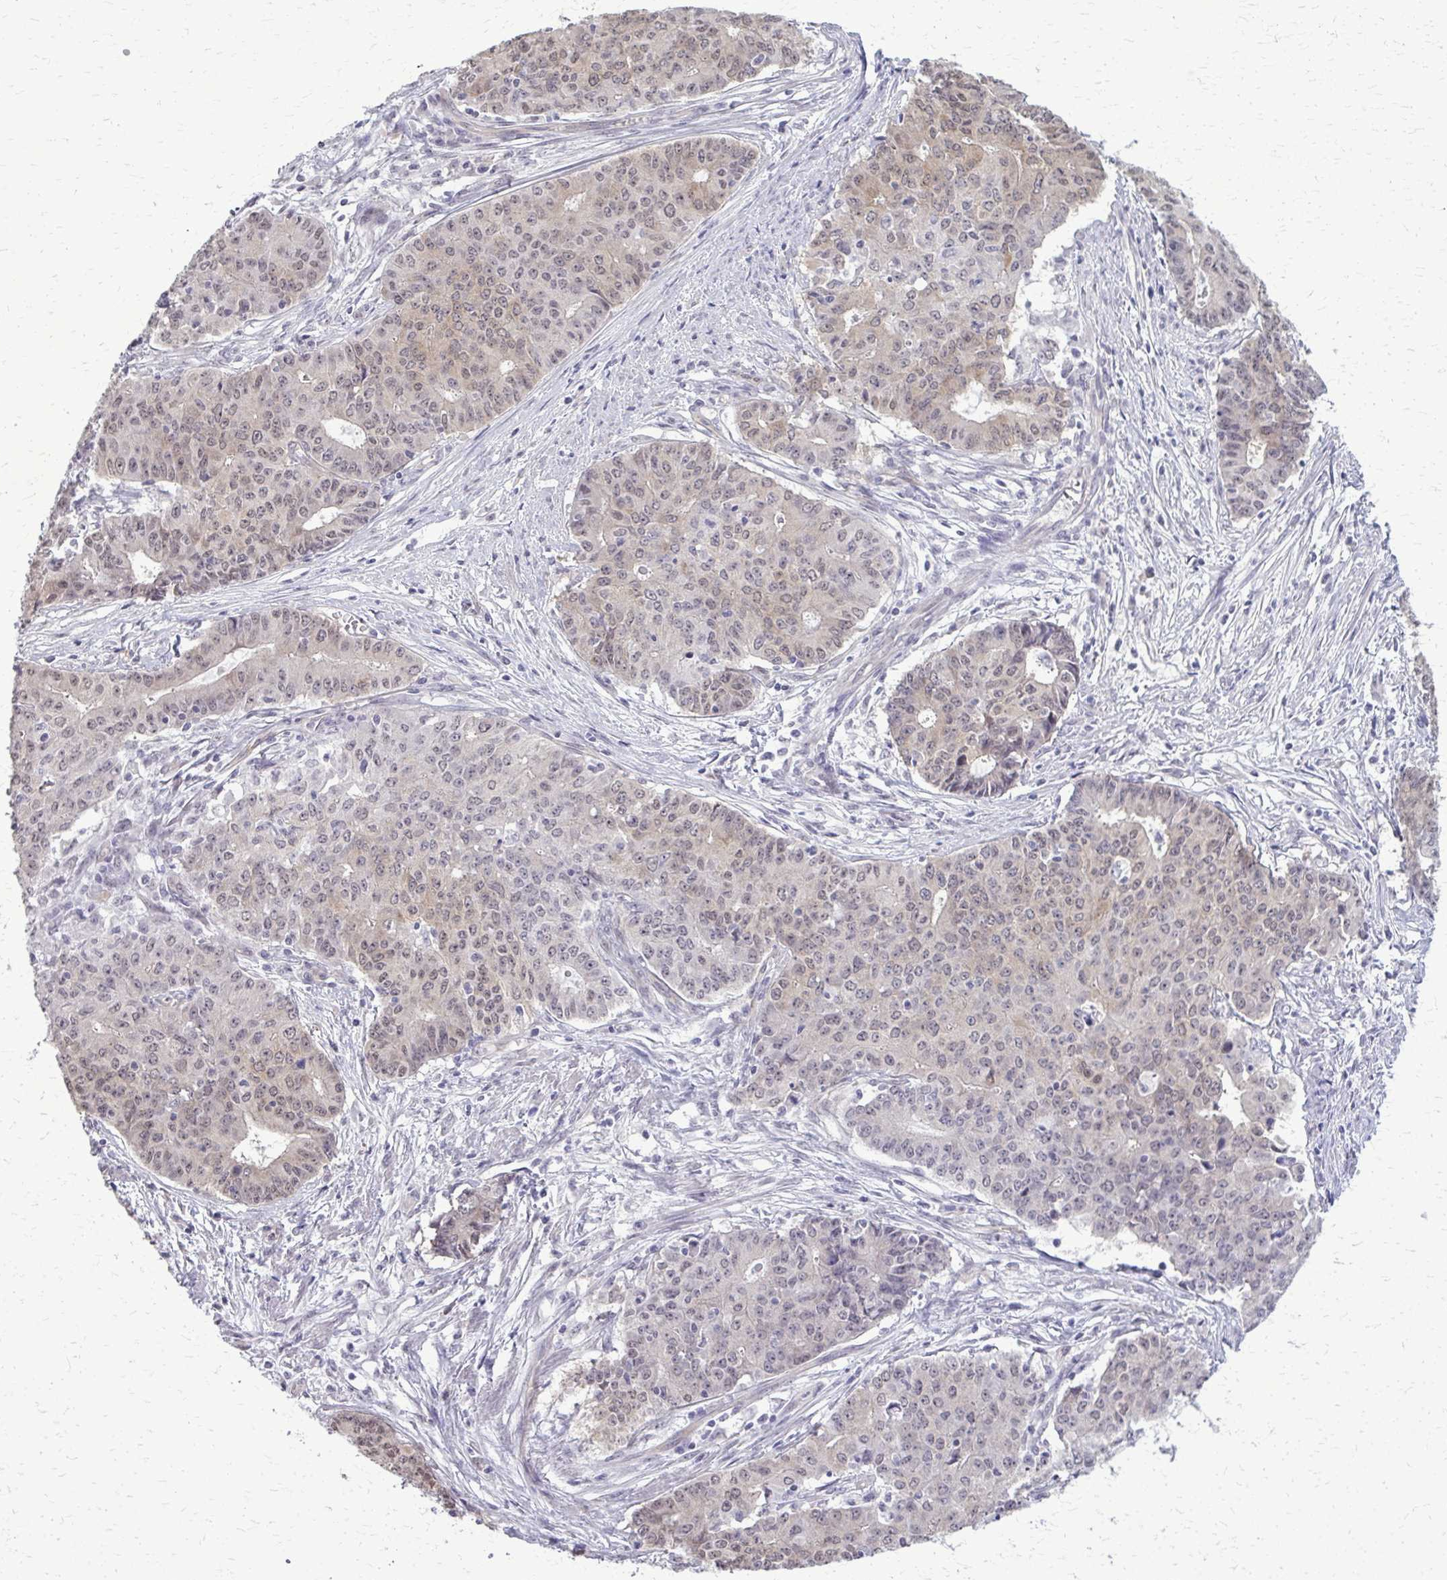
{"staining": {"intensity": "weak", "quantity": "25%-75%", "location": "nuclear"}, "tissue": "endometrial cancer", "cell_type": "Tumor cells", "image_type": "cancer", "snomed": [{"axis": "morphology", "description": "Adenocarcinoma, NOS"}, {"axis": "topography", "description": "Endometrium"}], "caption": "Immunohistochemical staining of human adenocarcinoma (endometrial) demonstrates low levels of weak nuclear protein positivity in approximately 25%-75% of tumor cells. (Stains: DAB (3,3'-diaminobenzidine) in brown, nuclei in blue, Microscopy: brightfield microscopy at high magnification).", "gene": "PLCB1", "patient": {"sex": "female", "age": 59}}